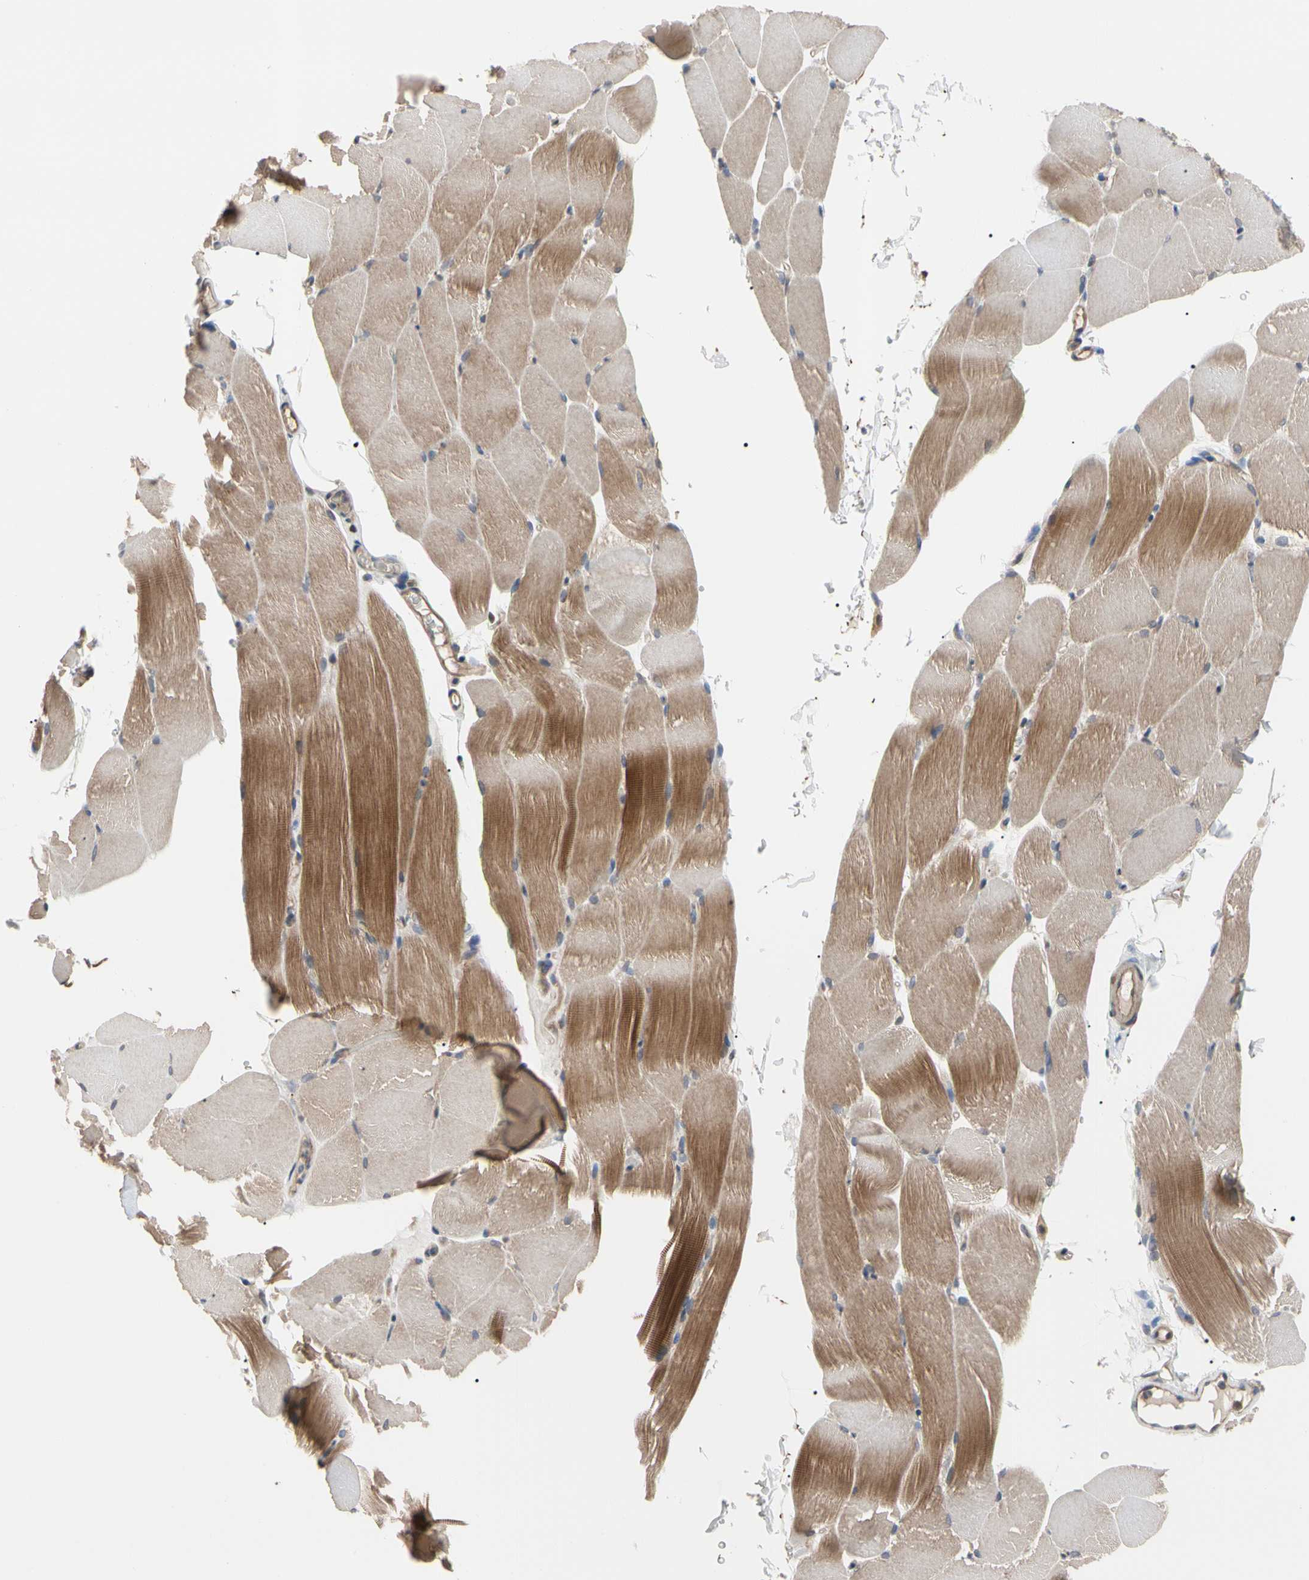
{"staining": {"intensity": "moderate", "quantity": "25%-75%", "location": "cytoplasmic/membranous"}, "tissue": "skeletal muscle", "cell_type": "Myocytes", "image_type": "normal", "snomed": [{"axis": "morphology", "description": "Normal tissue, NOS"}, {"axis": "topography", "description": "Skeletal muscle"}, {"axis": "topography", "description": "Parathyroid gland"}], "caption": "High-magnification brightfield microscopy of normal skeletal muscle stained with DAB (brown) and counterstained with hematoxylin (blue). myocytes exhibit moderate cytoplasmic/membranous staining is seen in approximately25%-75% of cells.", "gene": "DPP8", "patient": {"sex": "female", "age": 37}}